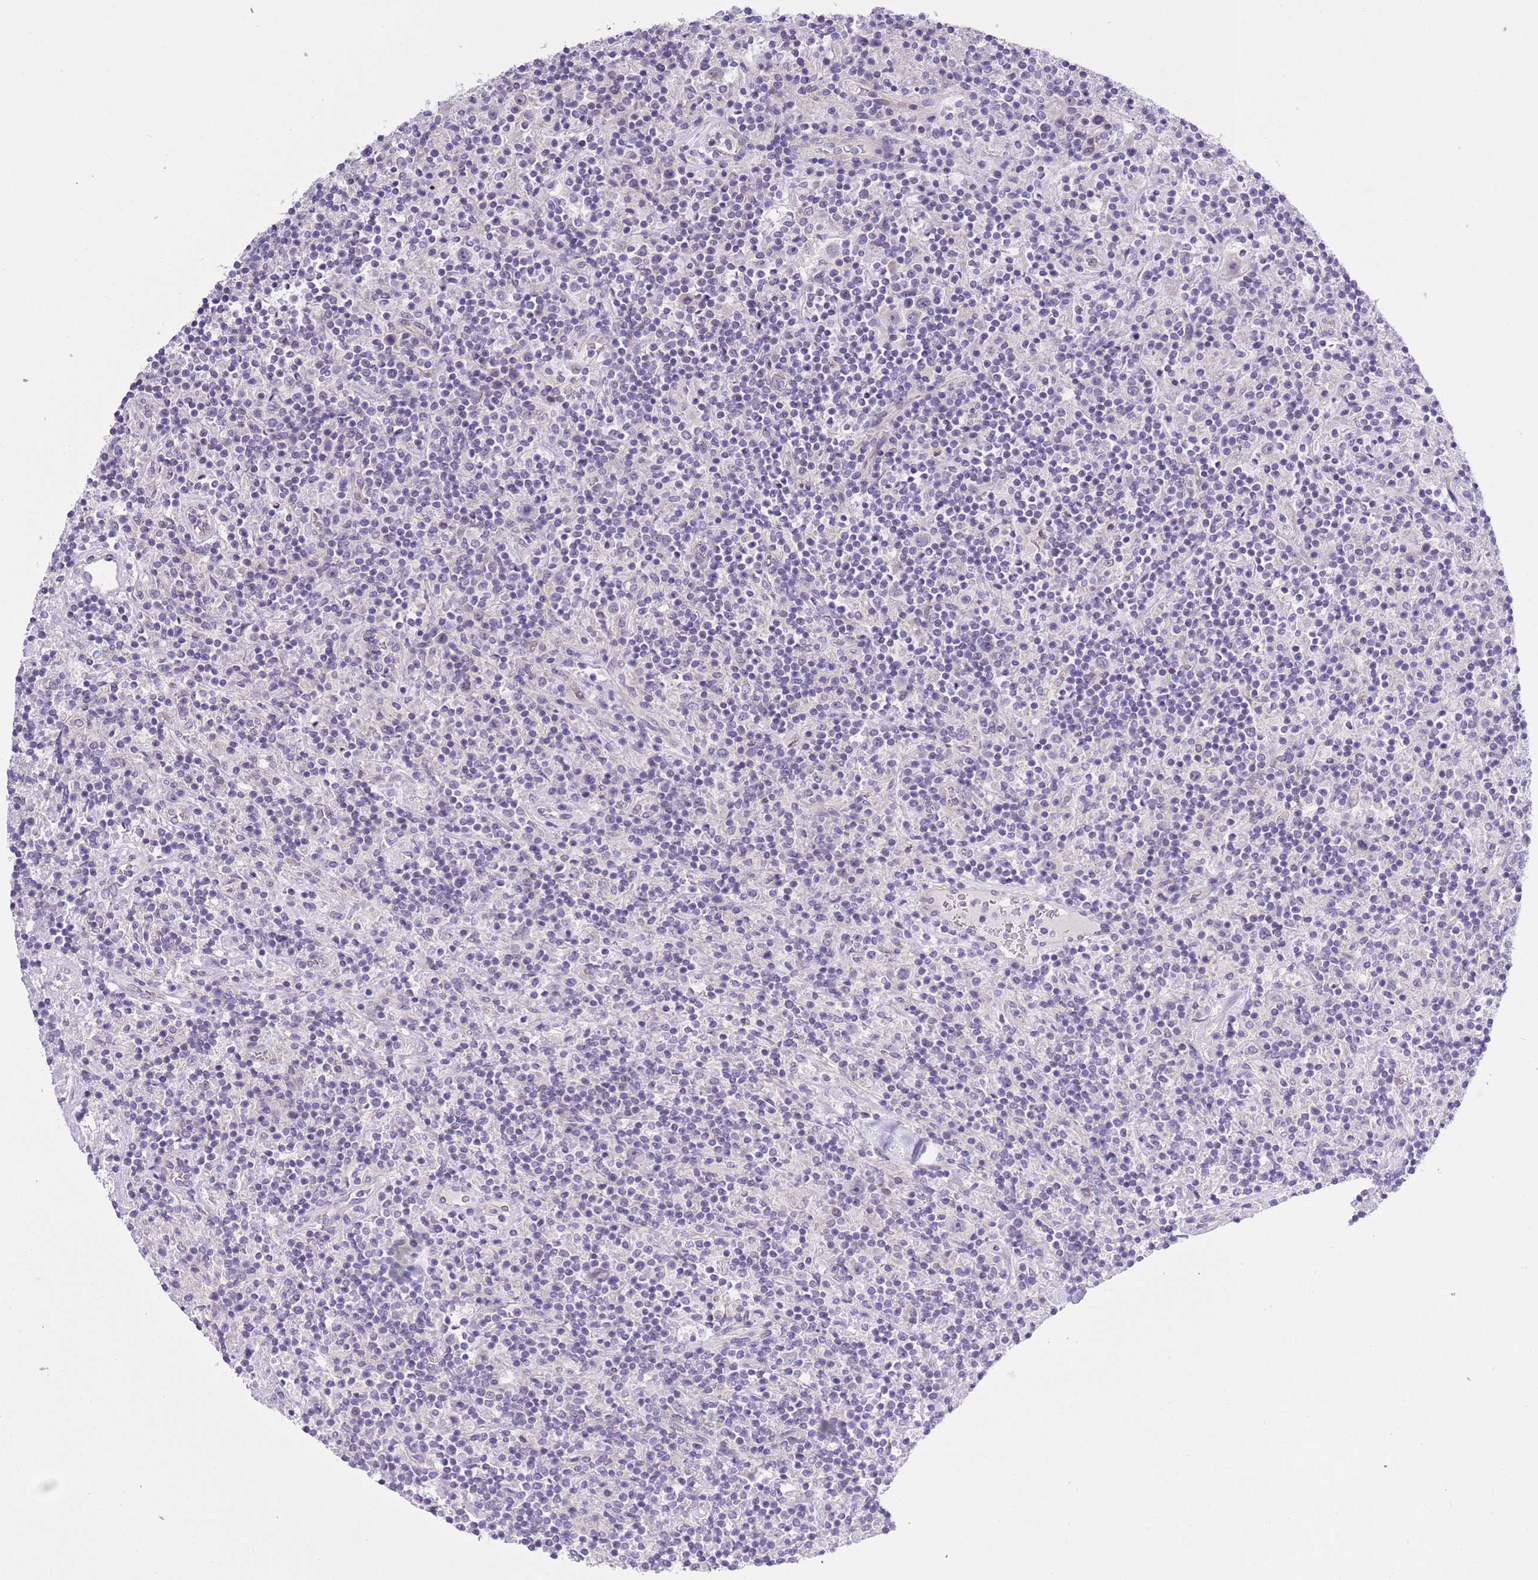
{"staining": {"intensity": "negative", "quantity": "none", "location": "none"}, "tissue": "lymphoma", "cell_type": "Tumor cells", "image_type": "cancer", "snomed": [{"axis": "morphology", "description": "Hodgkin's disease, NOS"}, {"axis": "topography", "description": "Lymph node"}], "caption": "Immunohistochemical staining of human lymphoma reveals no significant staining in tumor cells. (DAB immunohistochemistry with hematoxylin counter stain).", "gene": "NET1", "patient": {"sex": "male", "age": 70}}